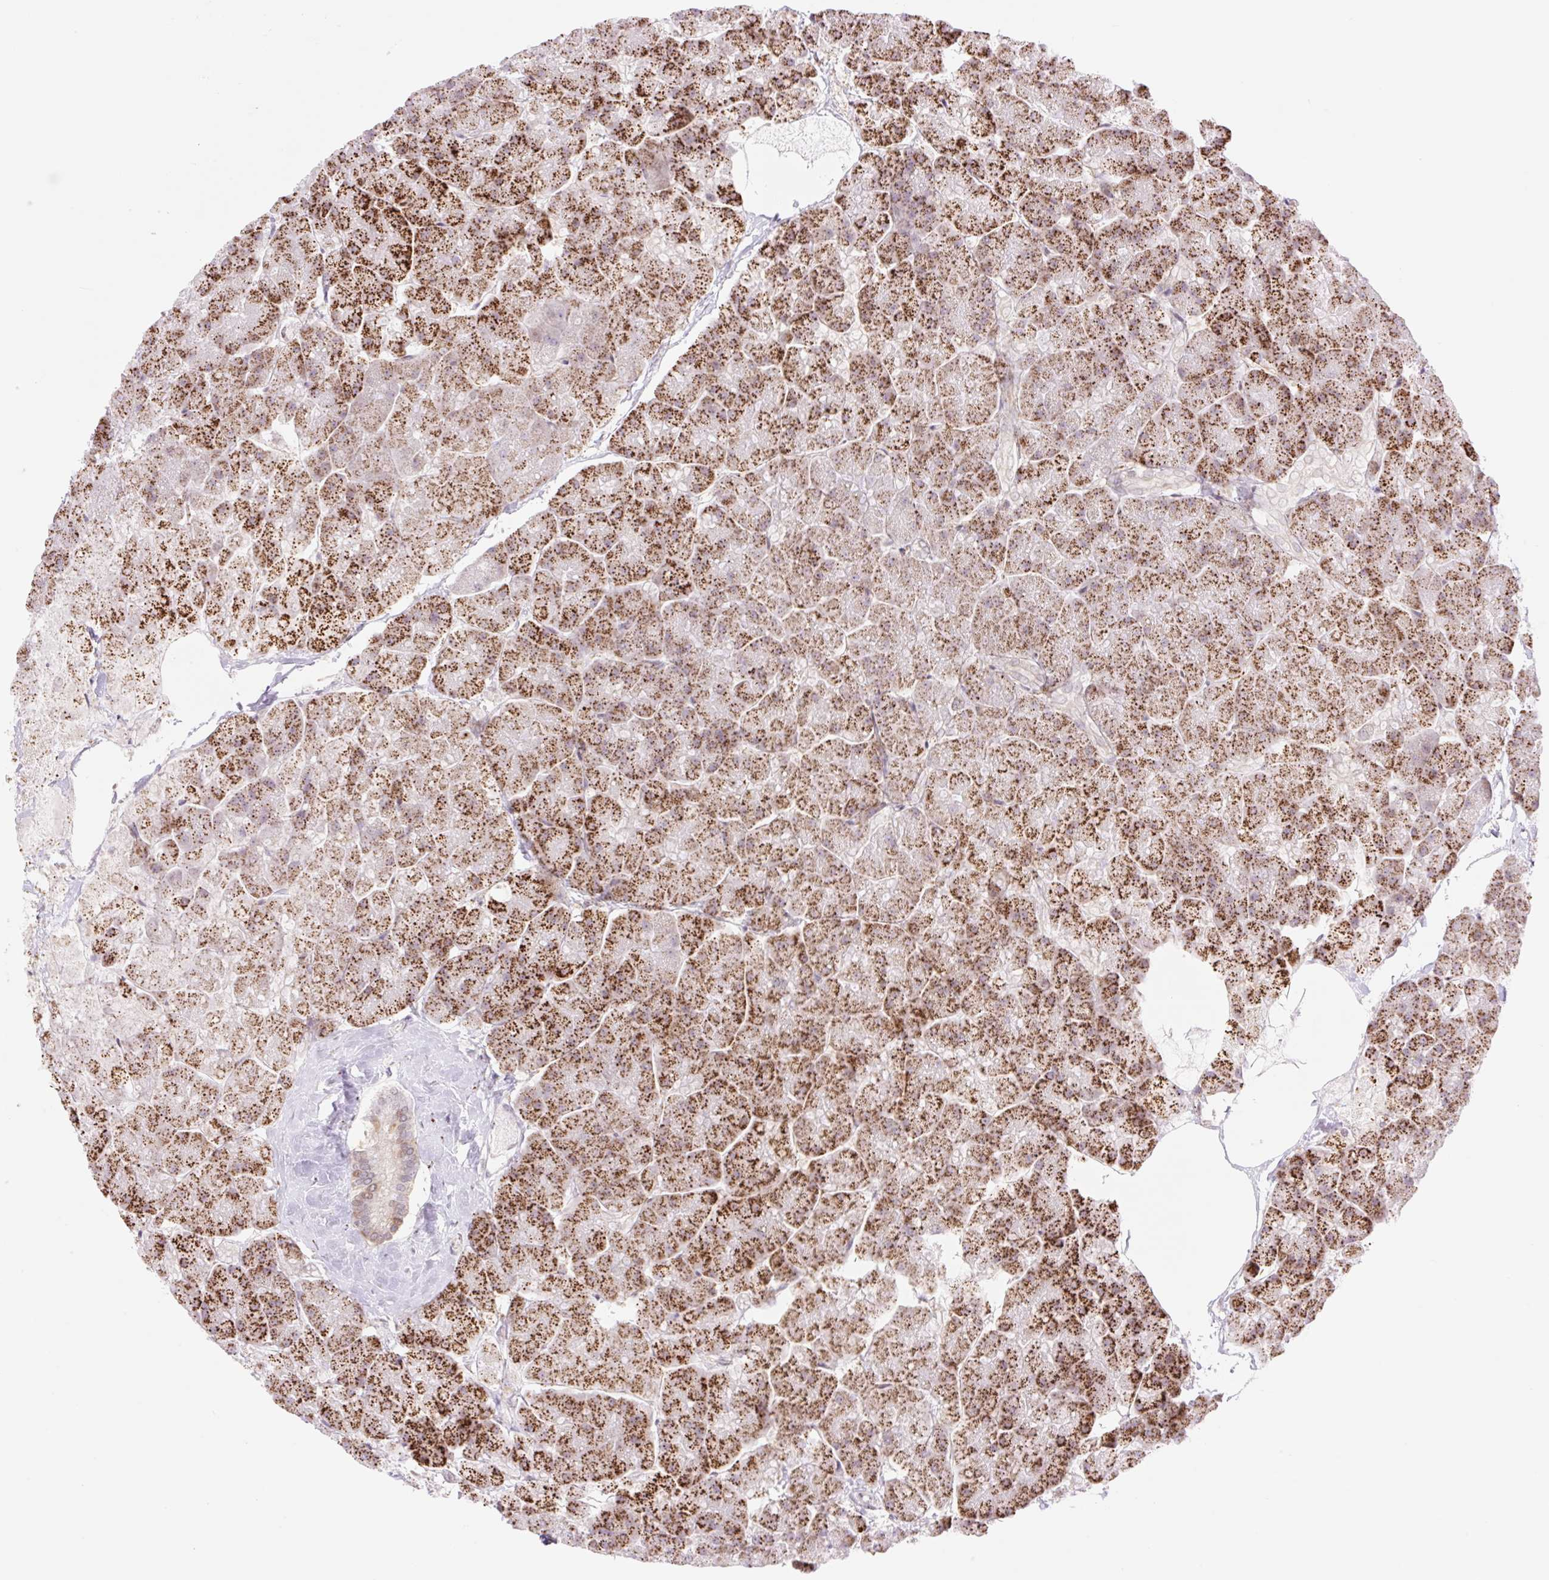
{"staining": {"intensity": "strong", "quantity": "25%-75%", "location": "cytoplasmic/membranous"}, "tissue": "pancreas", "cell_type": "Exocrine glandular cells", "image_type": "normal", "snomed": [{"axis": "morphology", "description": "Normal tissue, NOS"}, {"axis": "topography", "description": "Pancreas"}, {"axis": "topography", "description": "Peripheral nerve tissue"}], "caption": "An immunohistochemistry photomicrograph of benign tissue is shown. Protein staining in brown highlights strong cytoplasmic/membranous positivity in pancreas within exocrine glandular cells.", "gene": "ENSG00000264668", "patient": {"sex": "male", "age": 54}}